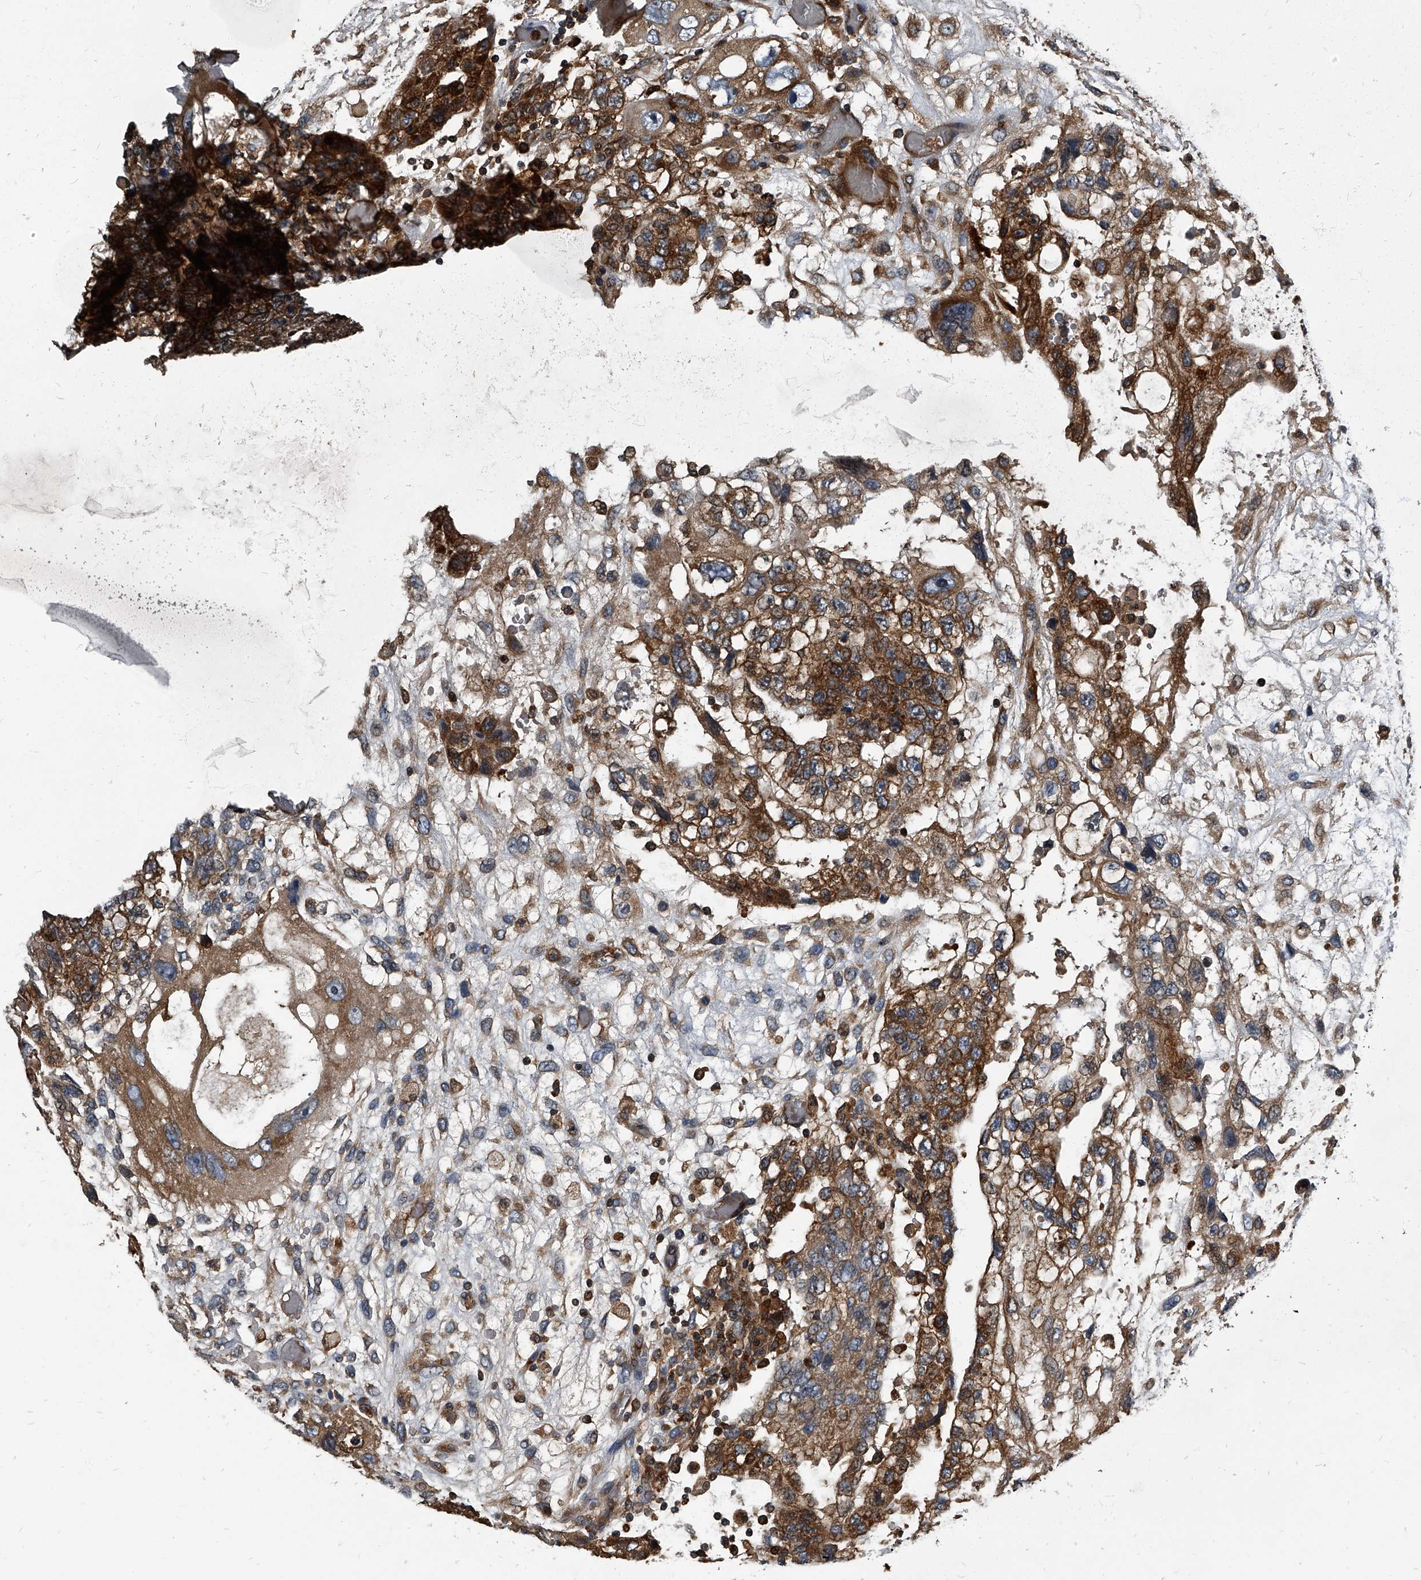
{"staining": {"intensity": "strong", "quantity": ">75%", "location": "cytoplasmic/membranous"}, "tissue": "testis cancer", "cell_type": "Tumor cells", "image_type": "cancer", "snomed": [{"axis": "morphology", "description": "Carcinoma, Embryonal, NOS"}, {"axis": "topography", "description": "Testis"}], "caption": "This micrograph exhibits embryonal carcinoma (testis) stained with immunohistochemistry (IHC) to label a protein in brown. The cytoplasmic/membranous of tumor cells show strong positivity for the protein. Nuclei are counter-stained blue.", "gene": "CDV3", "patient": {"sex": "male", "age": 36}}